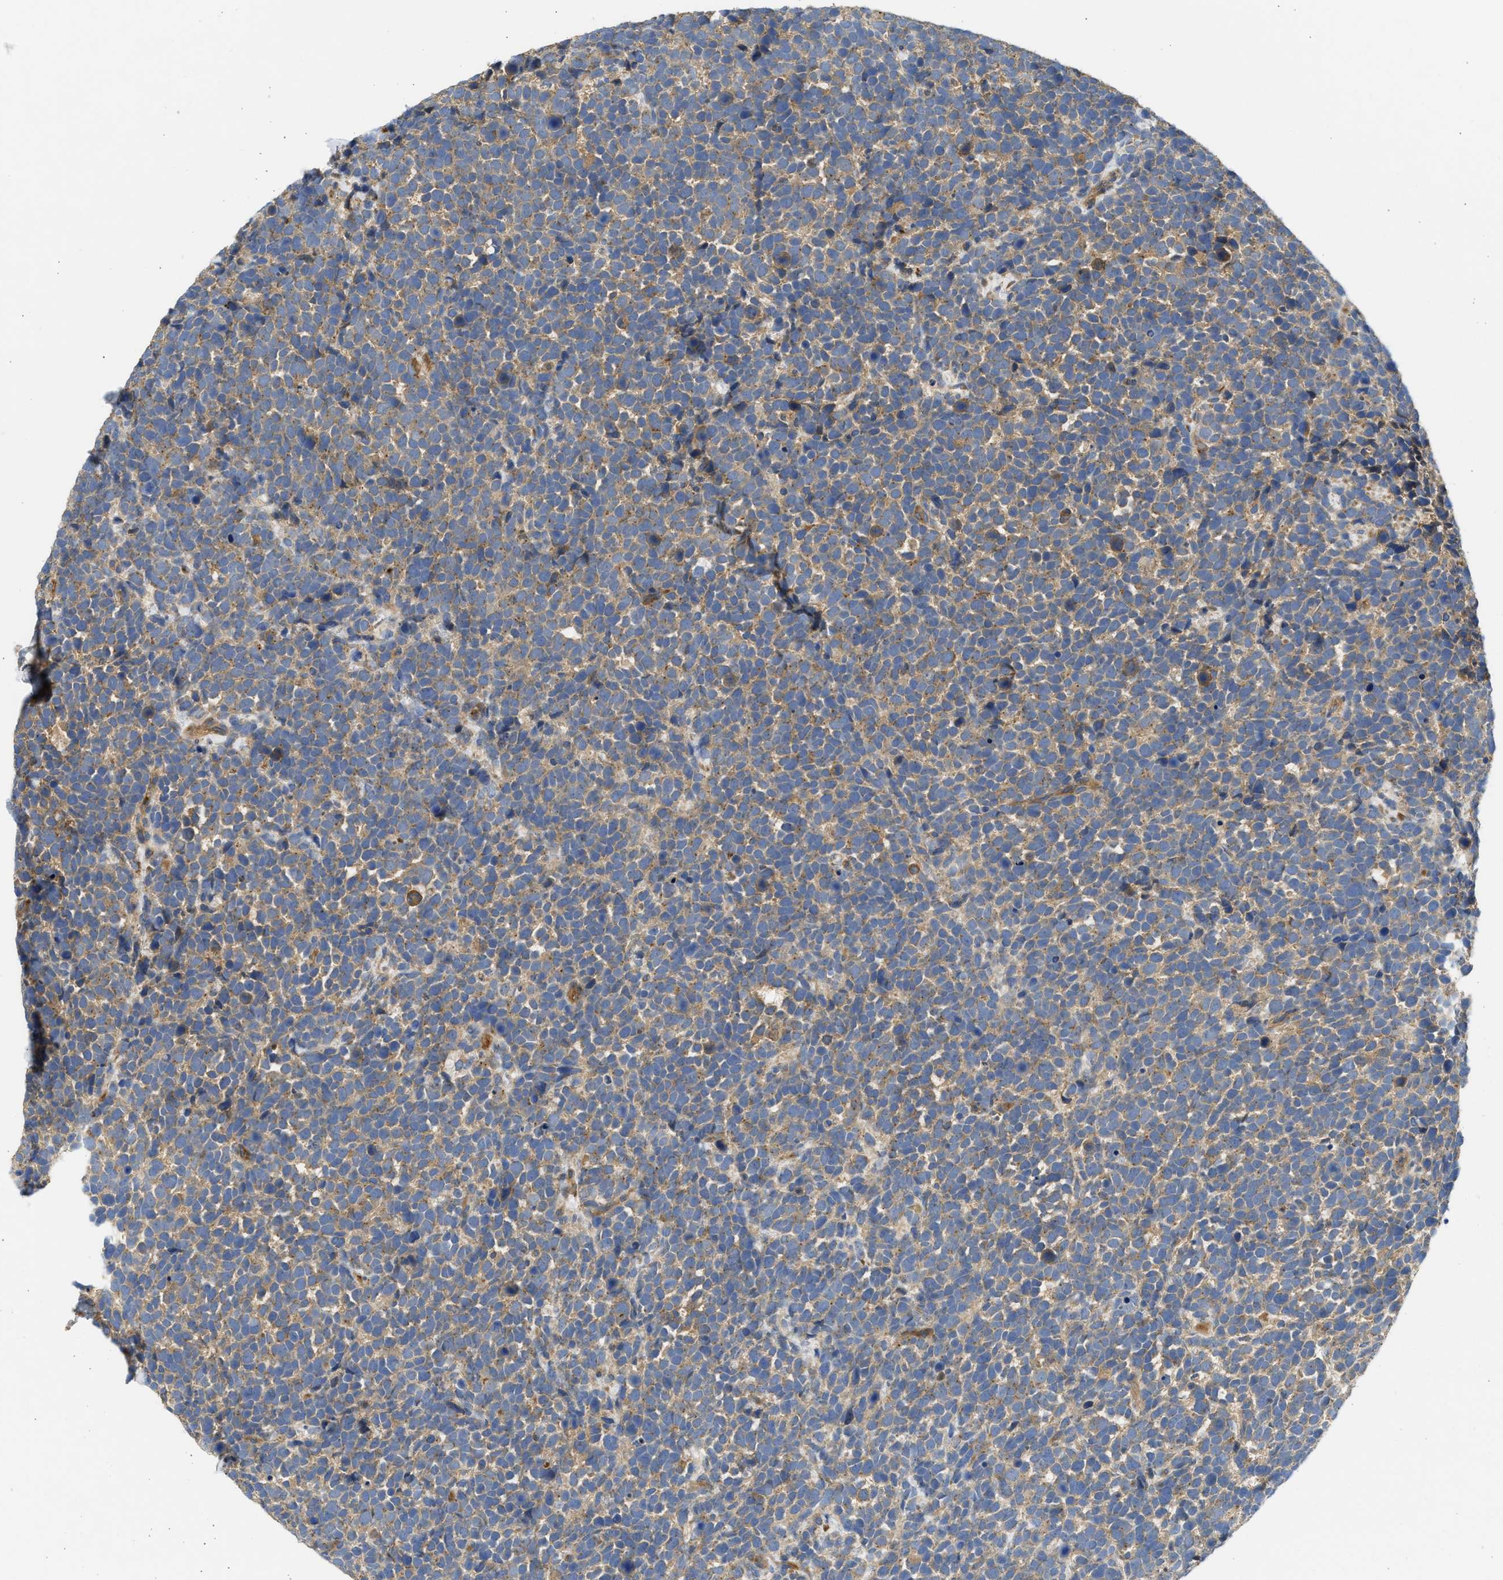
{"staining": {"intensity": "moderate", "quantity": ">75%", "location": "cytoplasmic/membranous"}, "tissue": "urothelial cancer", "cell_type": "Tumor cells", "image_type": "cancer", "snomed": [{"axis": "morphology", "description": "Urothelial carcinoma, High grade"}, {"axis": "topography", "description": "Urinary bladder"}], "caption": "Immunohistochemistry staining of urothelial carcinoma (high-grade), which shows medium levels of moderate cytoplasmic/membranous positivity in approximately >75% of tumor cells indicating moderate cytoplasmic/membranous protein positivity. The staining was performed using DAB (3,3'-diaminobenzidine) (brown) for protein detection and nuclei were counterstained in hematoxylin (blue).", "gene": "CSRNP2", "patient": {"sex": "female", "age": 82}}